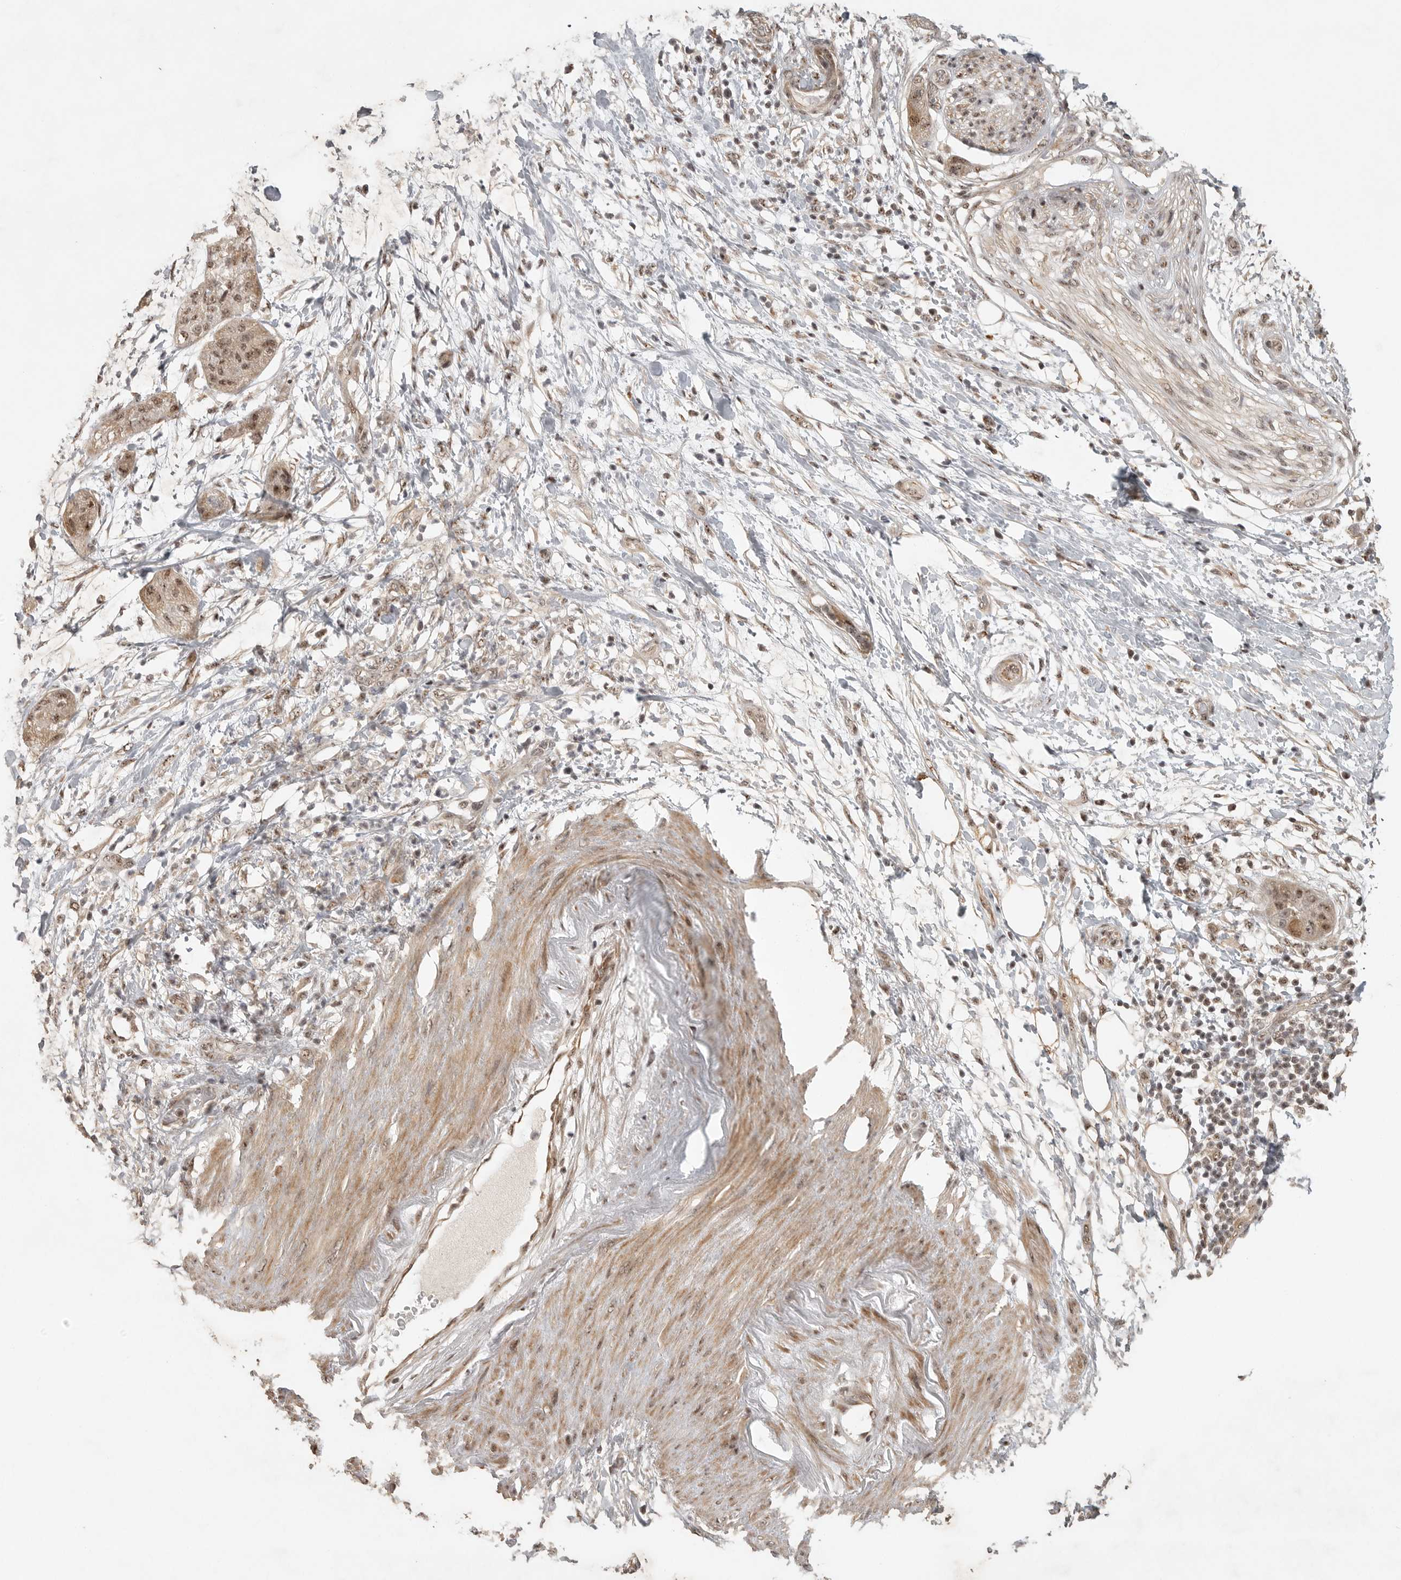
{"staining": {"intensity": "moderate", "quantity": ">75%", "location": "nuclear"}, "tissue": "pancreatic cancer", "cell_type": "Tumor cells", "image_type": "cancer", "snomed": [{"axis": "morphology", "description": "Adenocarcinoma, NOS"}, {"axis": "topography", "description": "Pancreas"}], "caption": "Adenocarcinoma (pancreatic) was stained to show a protein in brown. There is medium levels of moderate nuclear expression in about >75% of tumor cells.", "gene": "POMP", "patient": {"sex": "female", "age": 78}}